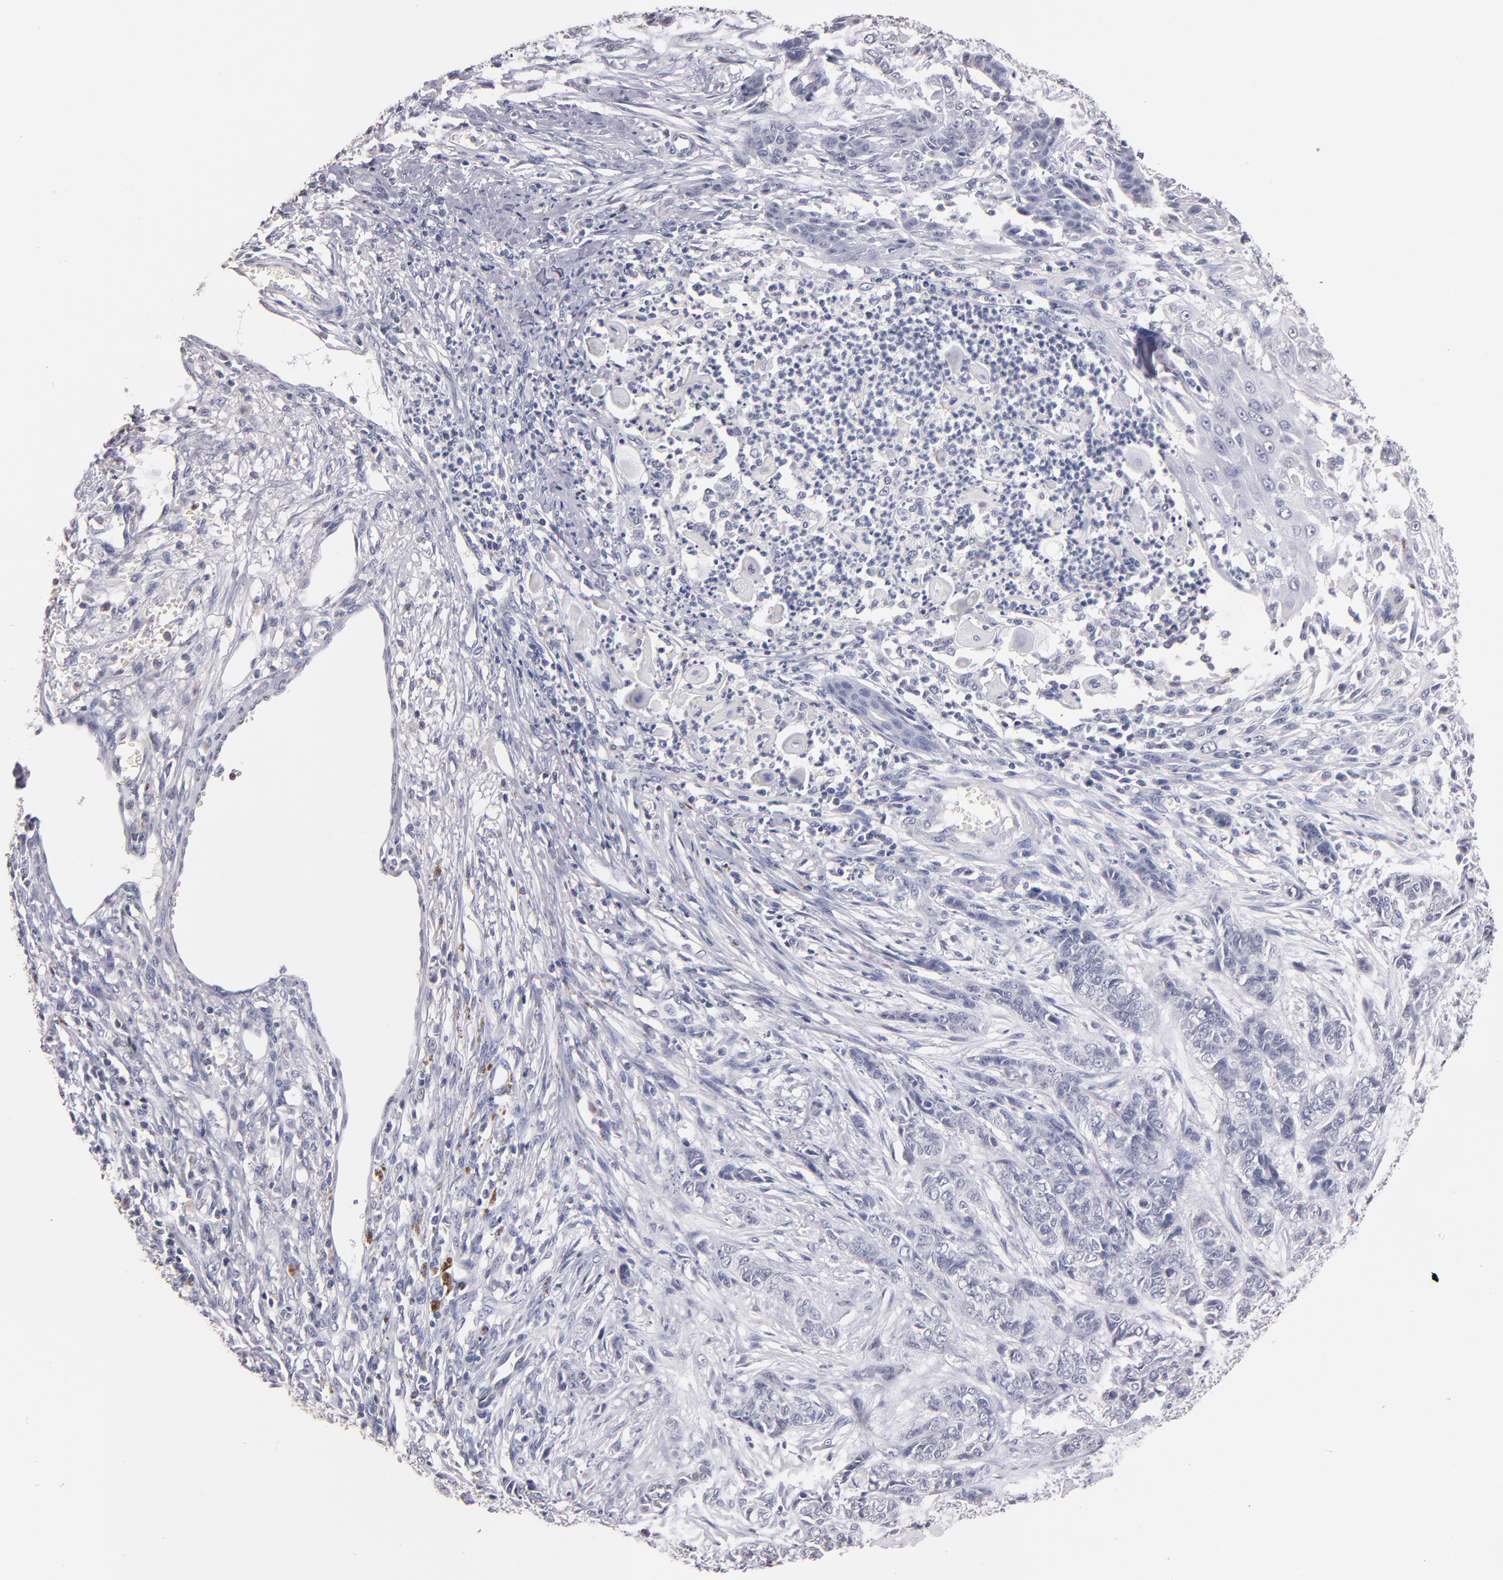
{"staining": {"intensity": "negative", "quantity": "none", "location": "none"}, "tissue": "skin cancer", "cell_type": "Tumor cells", "image_type": "cancer", "snomed": [{"axis": "morphology", "description": "Basal cell carcinoma"}, {"axis": "topography", "description": "Skin"}], "caption": "There is no significant staining in tumor cells of skin cancer.", "gene": "SOX10", "patient": {"sex": "female", "age": 64}}